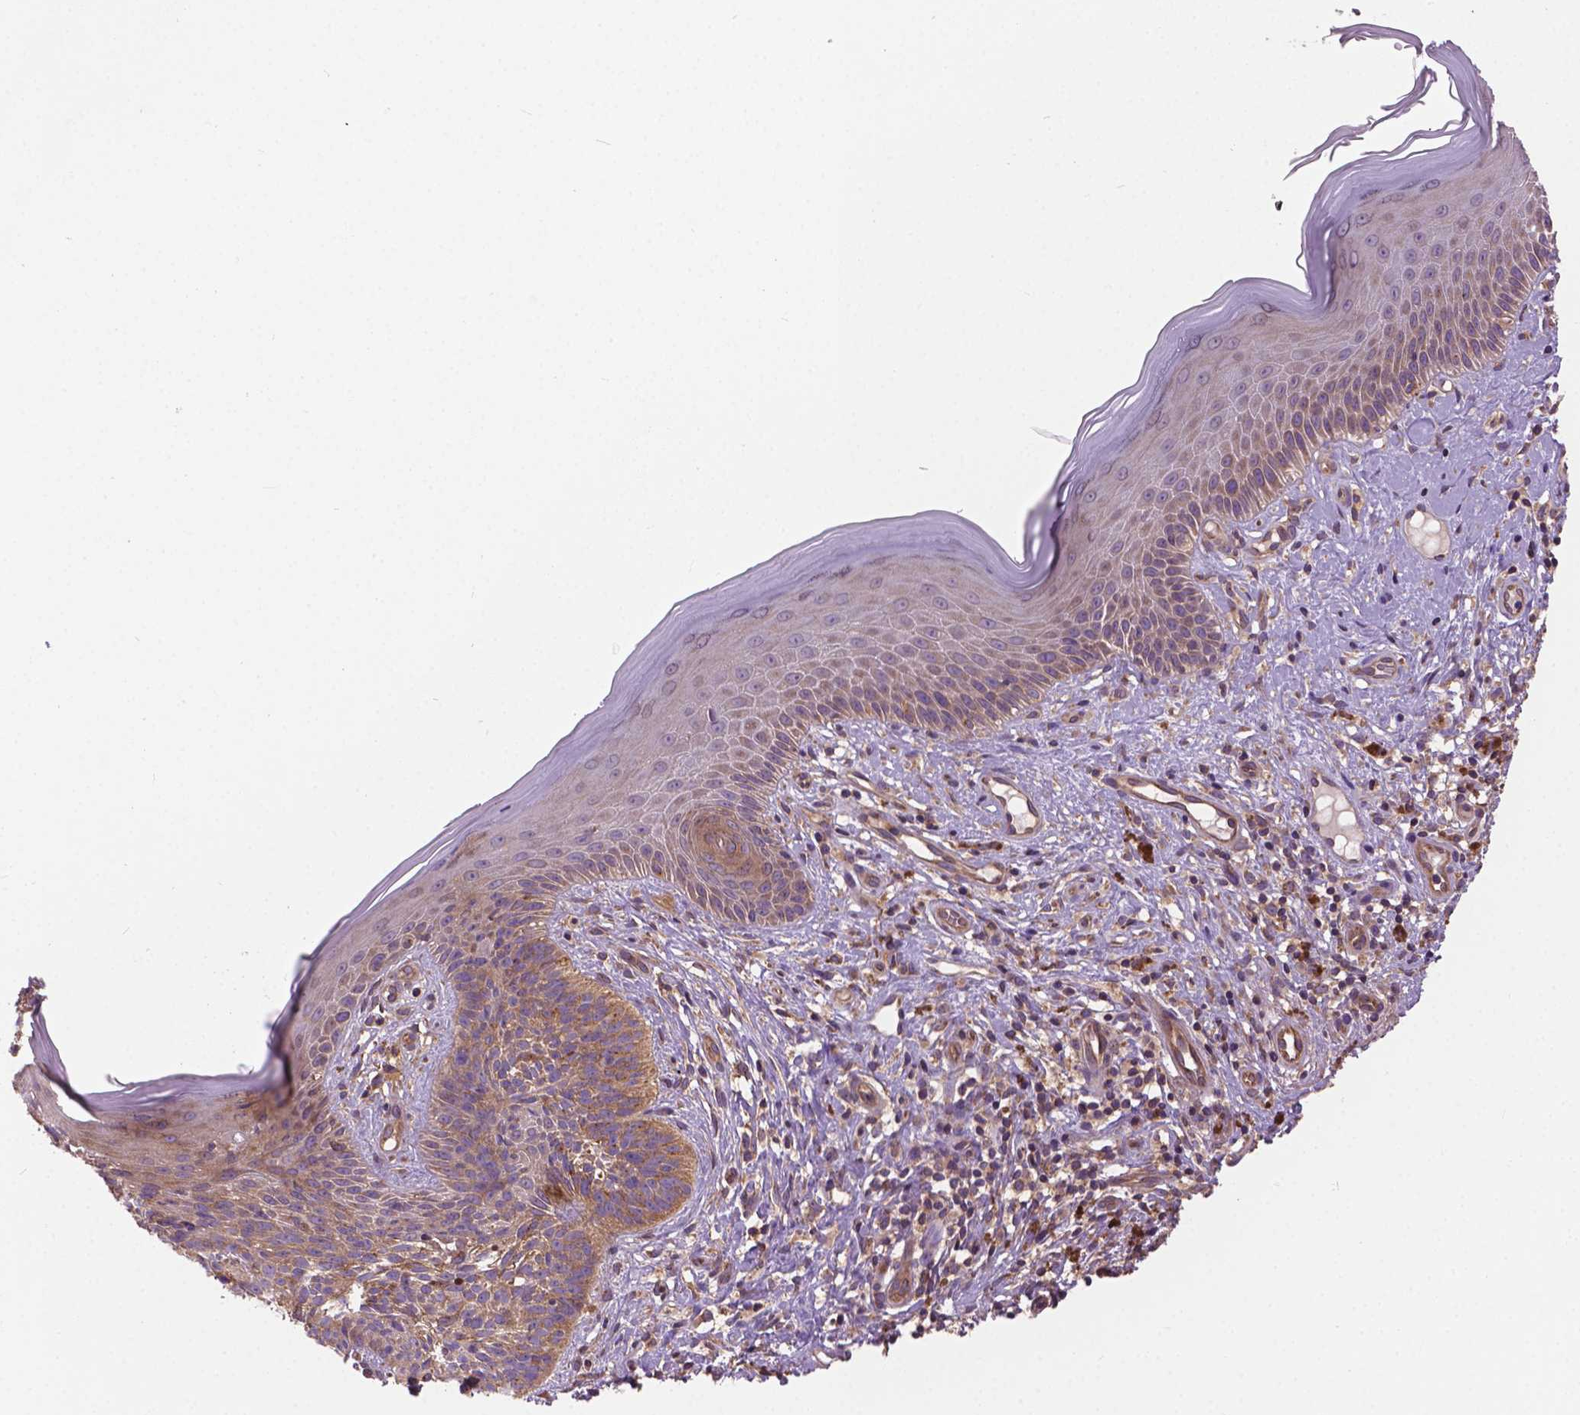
{"staining": {"intensity": "weak", "quantity": ">75%", "location": "cytoplasmic/membranous"}, "tissue": "skin cancer", "cell_type": "Tumor cells", "image_type": "cancer", "snomed": [{"axis": "morphology", "description": "Basal cell carcinoma"}, {"axis": "topography", "description": "Skin"}], "caption": "Human skin cancer (basal cell carcinoma) stained with a protein marker shows weak staining in tumor cells.", "gene": "MZT1", "patient": {"sex": "male", "age": 79}}